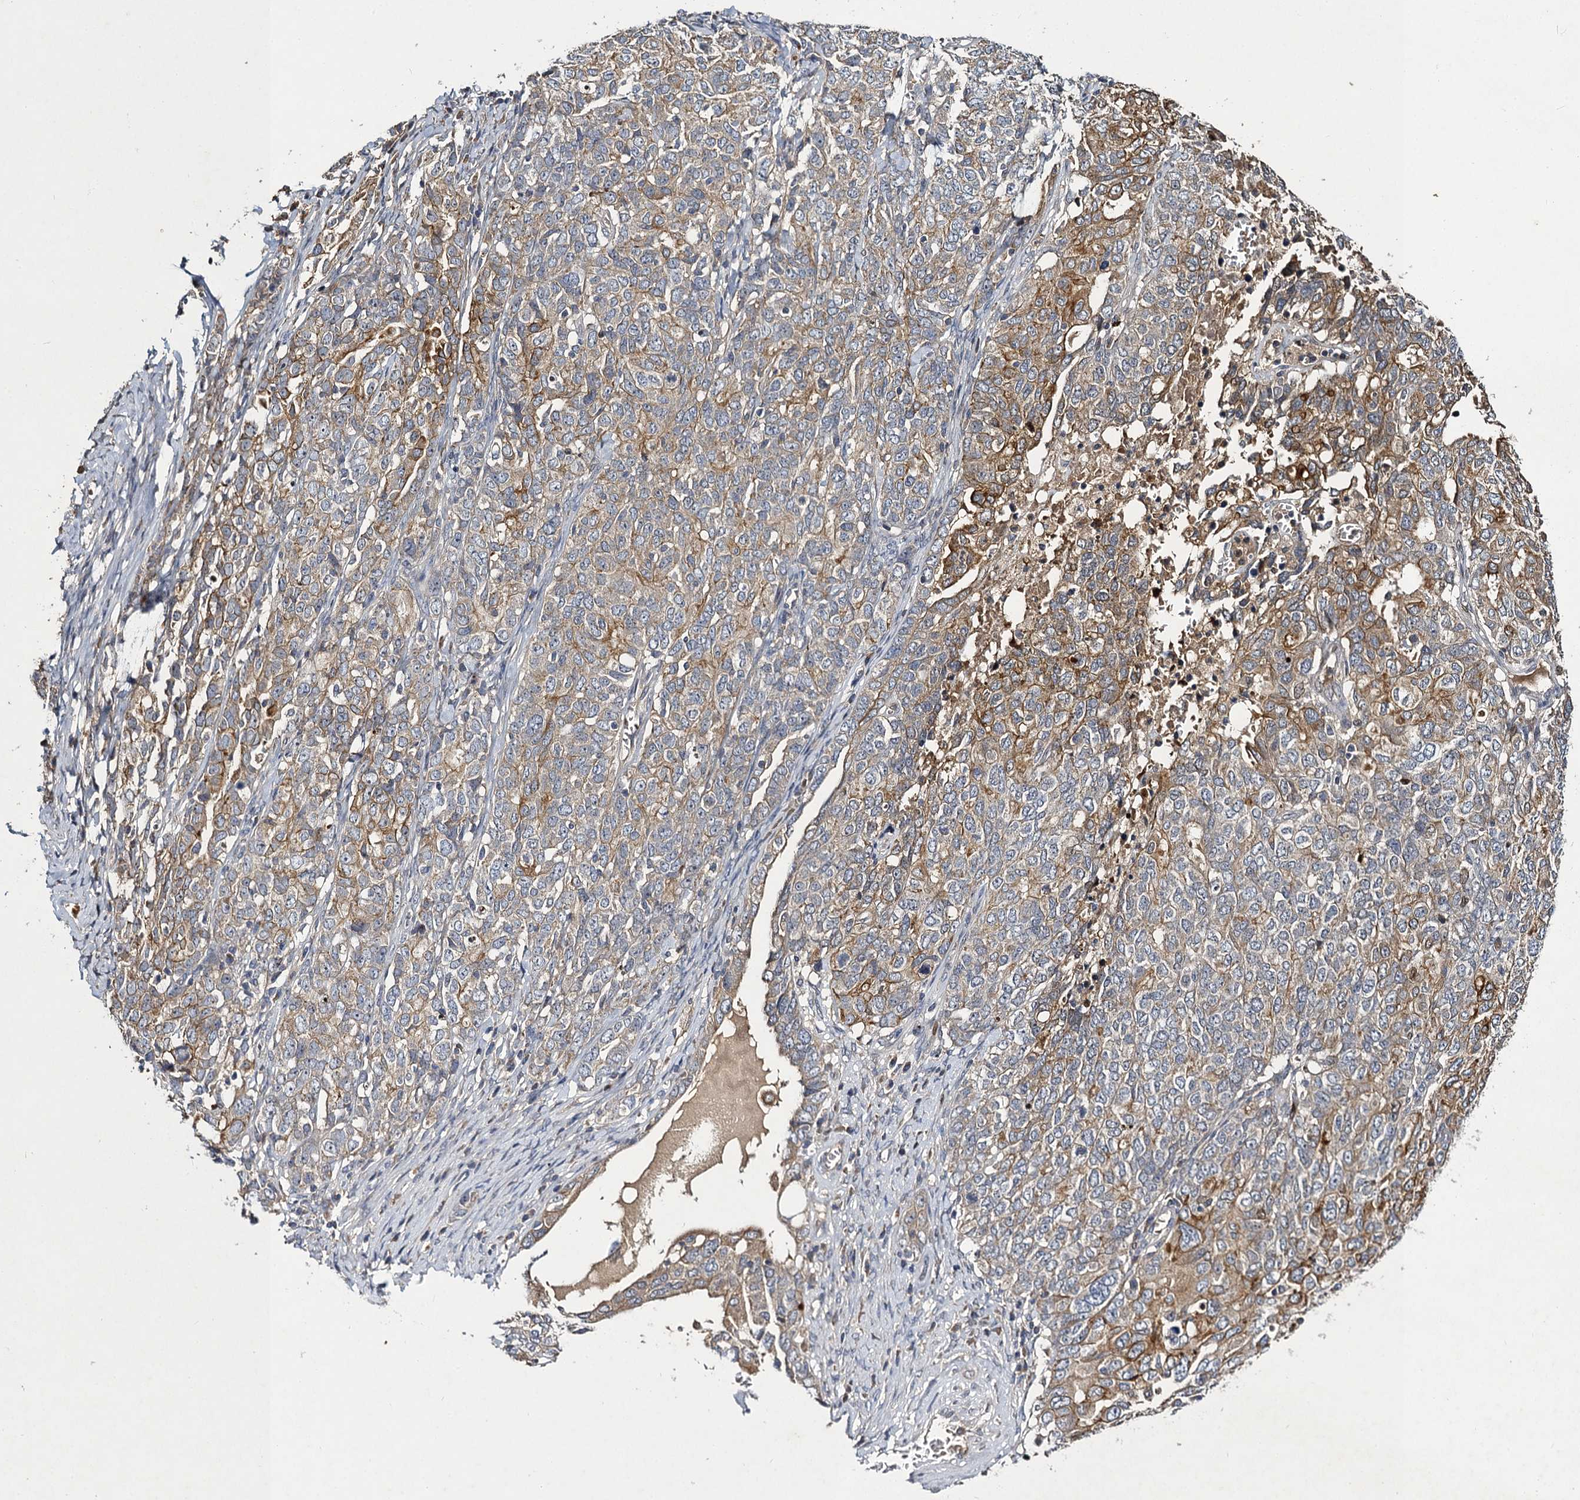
{"staining": {"intensity": "moderate", "quantity": "25%-75%", "location": "cytoplasmic/membranous,nuclear"}, "tissue": "ovarian cancer", "cell_type": "Tumor cells", "image_type": "cancer", "snomed": [{"axis": "morphology", "description": "Carcinoma, endometroid"}, {"axis": "topography", "description": "Ovary"}], "caption": "Protein positivity by immunohistochemistry (IHC) shows moderate cytoplasmic/membranous and nuclear staining in about 25%-75% of tumor cells in ovarian cancer (endometroid carcinoma).", "gene": "SLC11A2", "patient": {"sex": "female", "age": 62}}